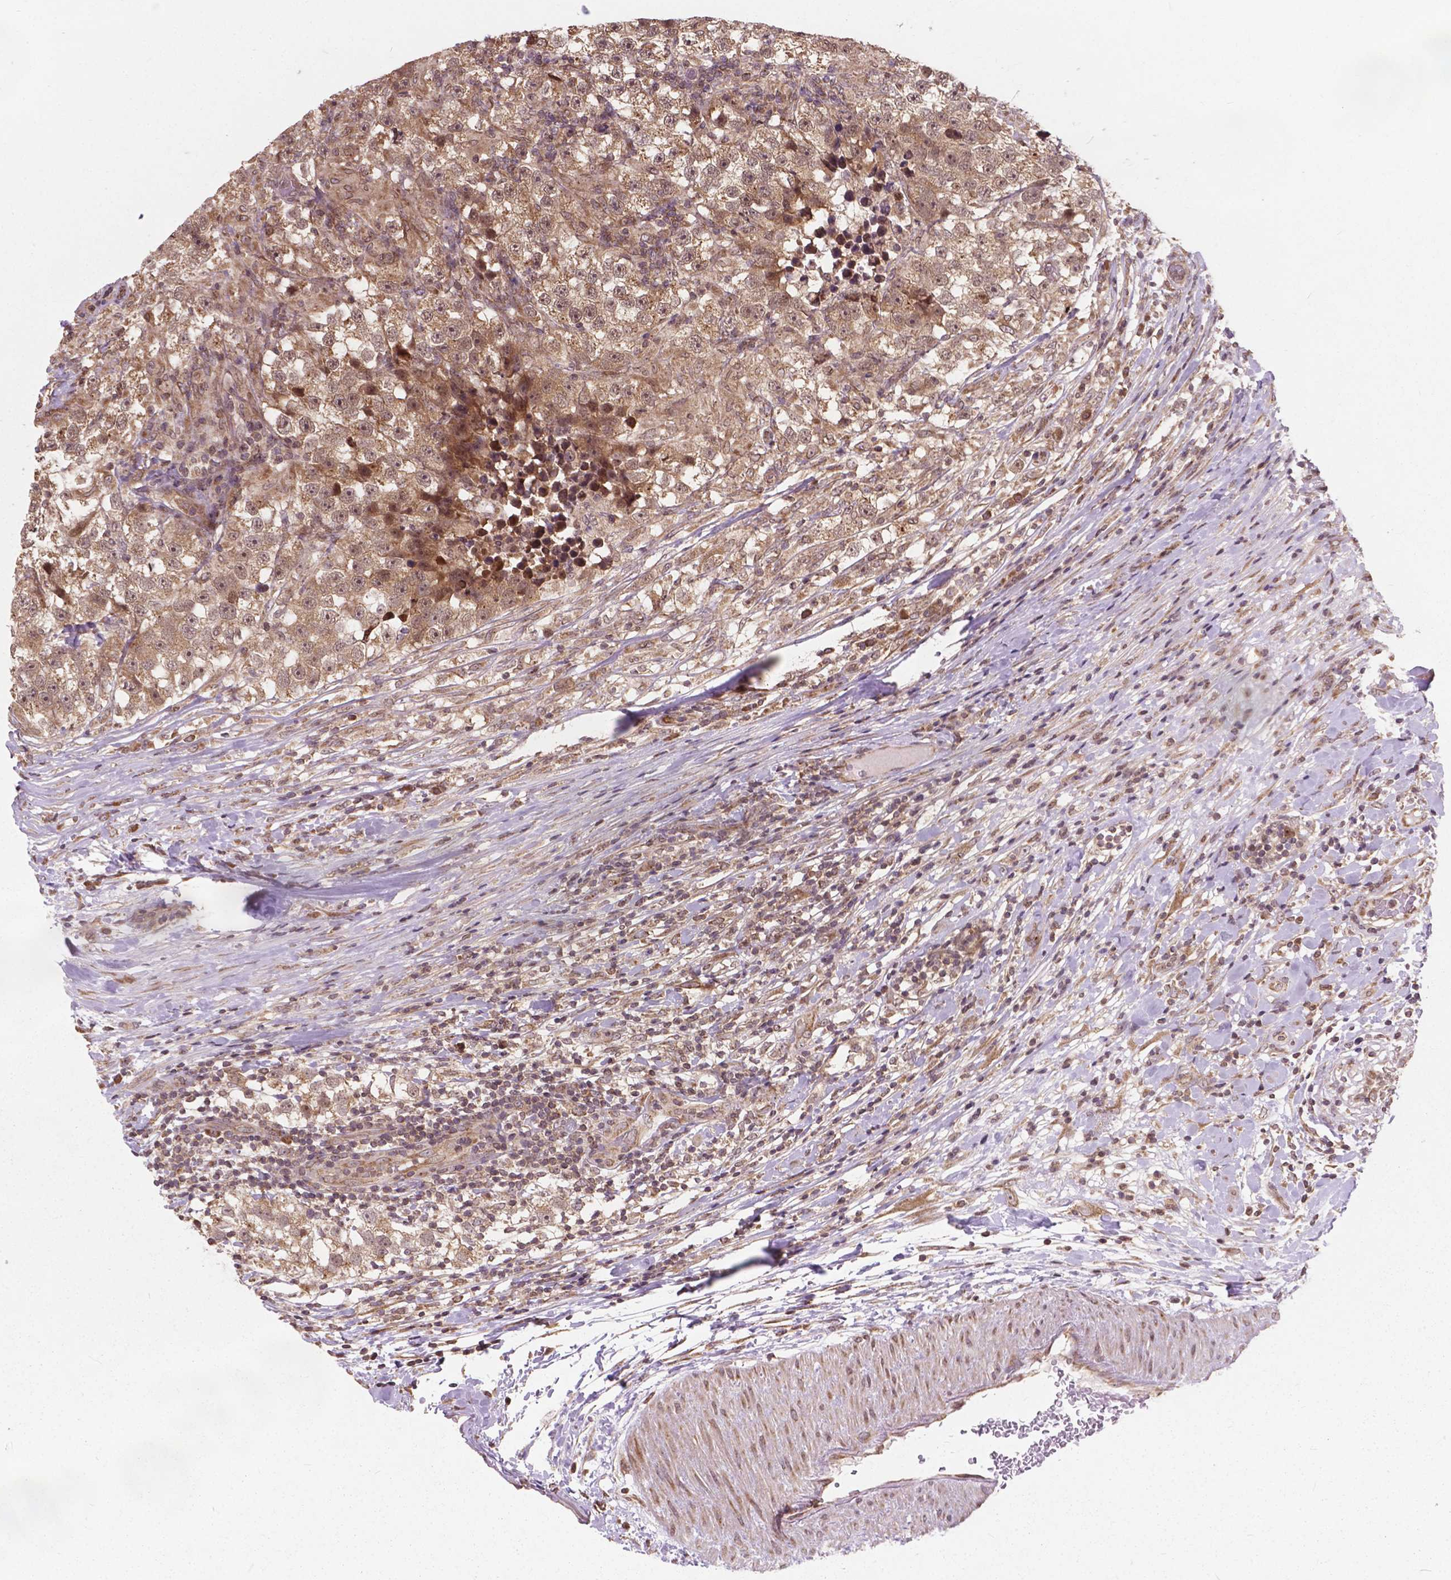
{"staining": {"intensity": "moderate", "quantity": ">75%", "location": "cytoplasmic/membranous,nuclear"}, "tissue": "testis cancer", "cell_type": "Tumor cells", "image_type": "cancer", "snomed": [{"axis": "morphology", "description": "Seminoma, NOS"}, {"axis": "topography", "description": "Testis"}], "caption": "High-power microscopy captured an IHC image of testis cancer, revealing moderate cytoplasmic/membranous and nuclear staining in approximately >75% of tumor cells. The staining is performed using DAB (3,3'-diaminobenzidine) brown chromogen to label protein expression. The nuclei are counter-stained blue using hematoxylin.", "gene": "MRPL33", "patient": {"sex": "male", "age": 46}}